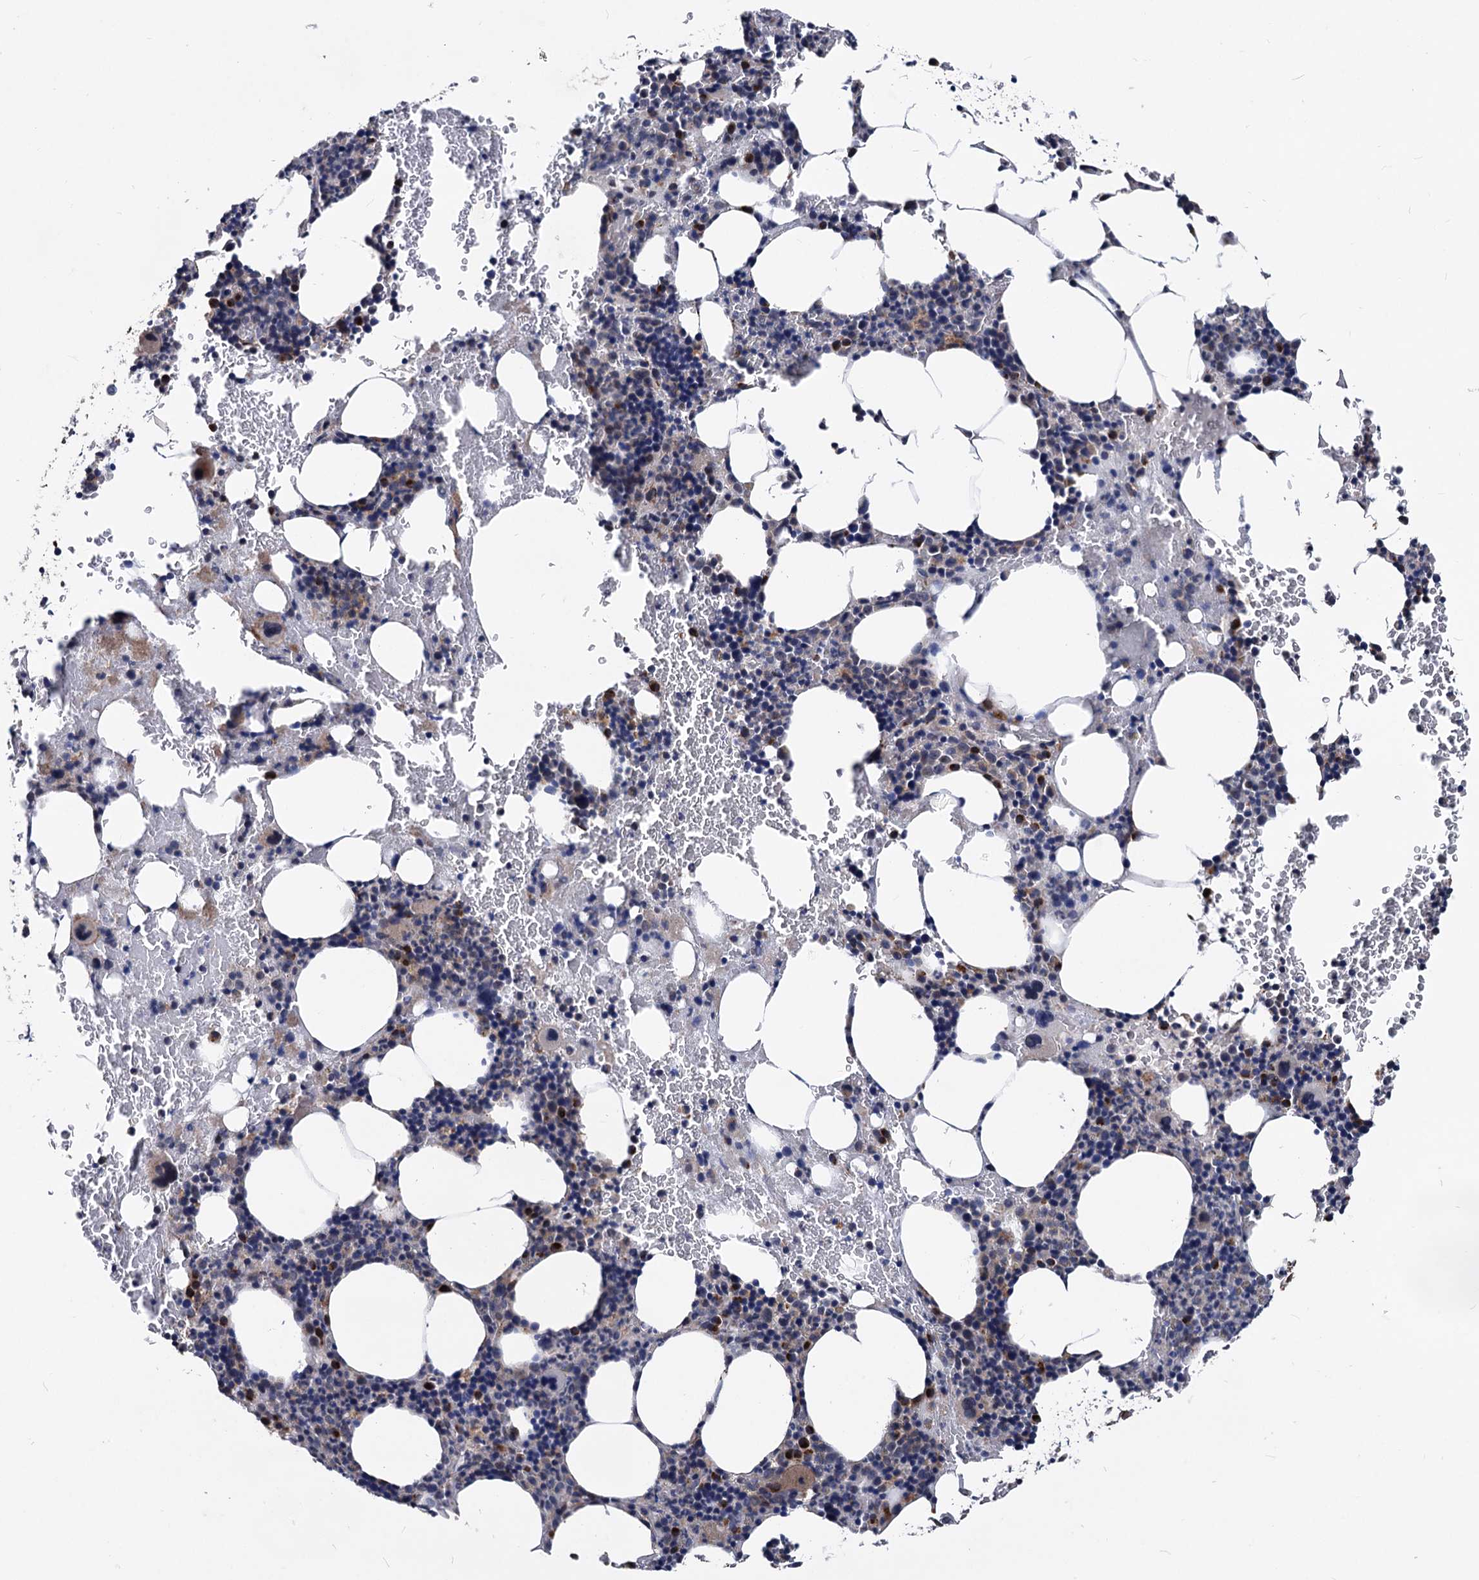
{"staining": {"intensity": "moderate", "quantity": "<25%", "location": "cytoplasmic/membranous"}, "tissue": "bone marrow", "cell_type": "Hematopoietic cells", "image_type": "normal", "snomed": [{"axis": "morphology", "description": "Normal tissue, NOS"}, {"axis": "topography", "description": "Bone marrow"}], "caption": "Protein staining of unremarkable bone marrow demonstrates moderate cytoplasmic/membranous expression in approximately <25% of hematopoietic cells.", "gene": "SMAGP", "patient": {"sex": "female", "age": 77}}